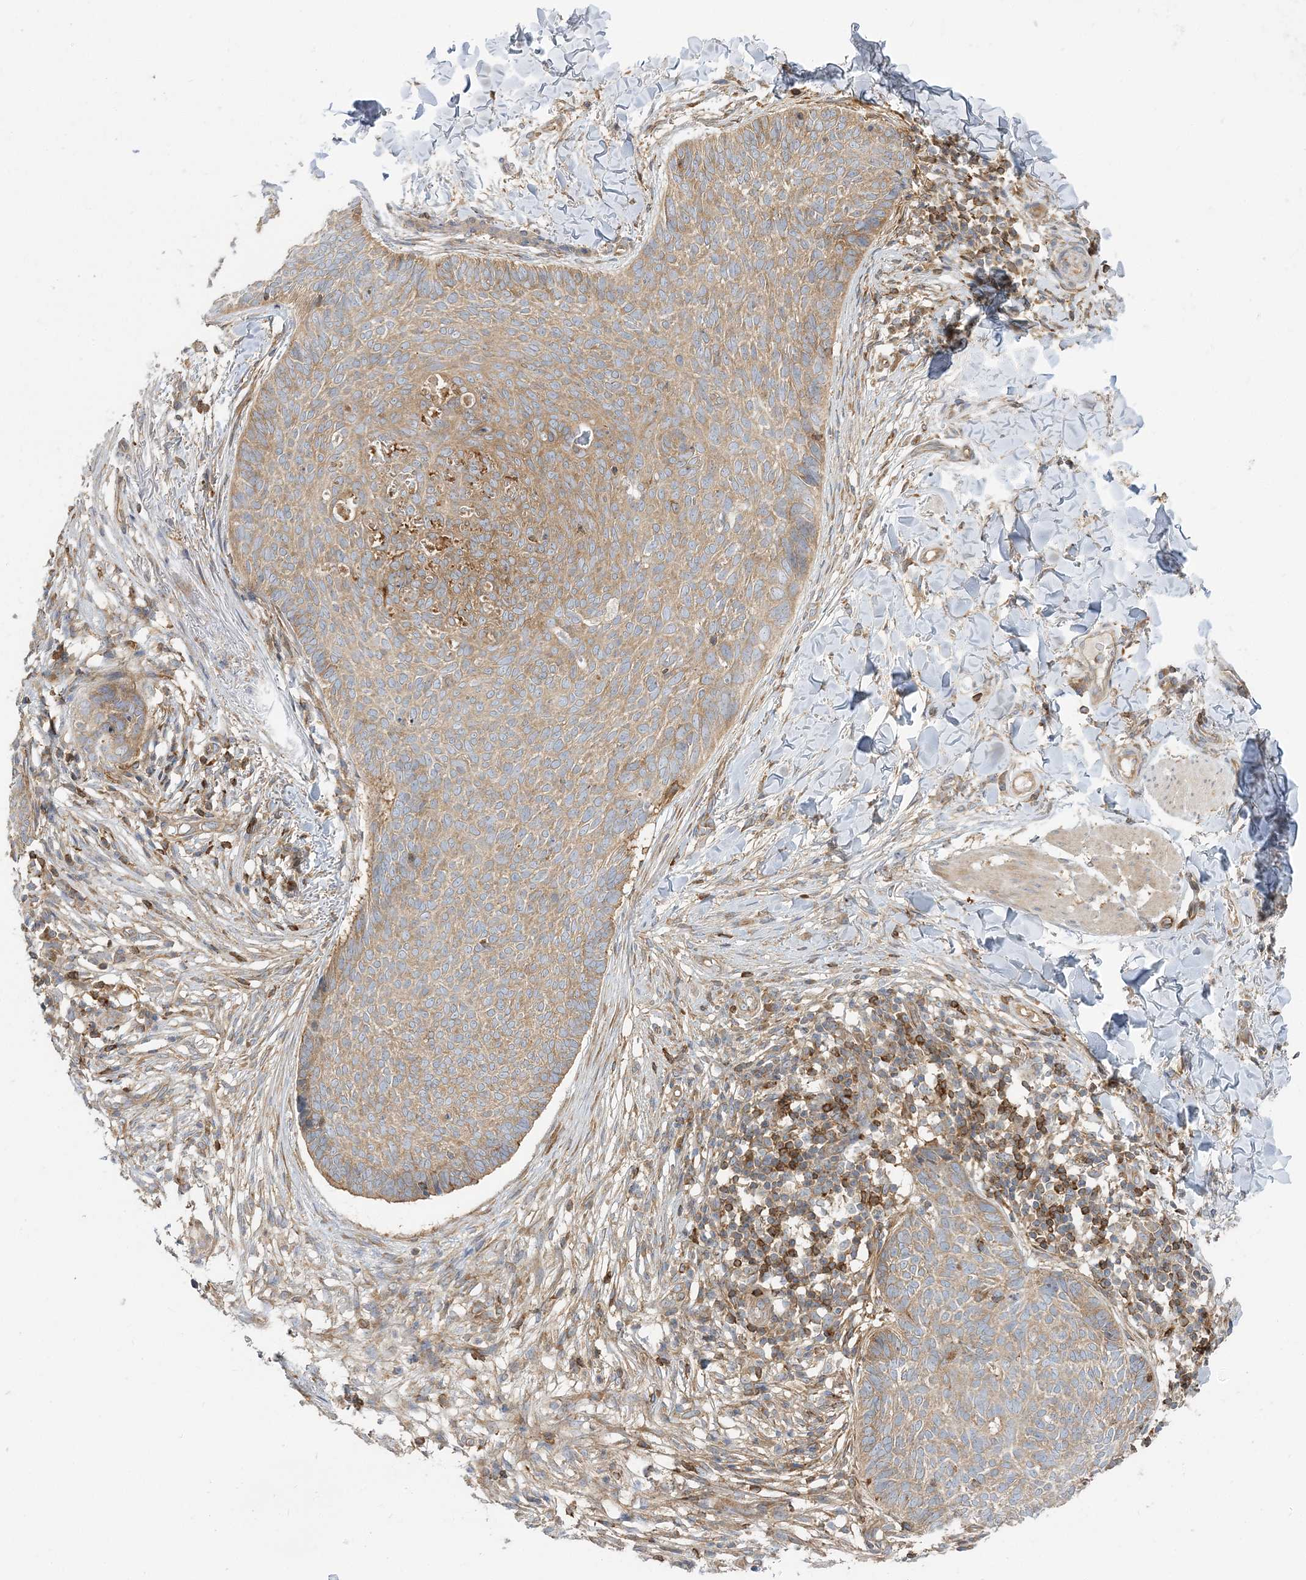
{"staining": {"intensity": "moderate", "quantity": ">75%", "location": "cytoplasmic/membranous"}, "tissue": "skin cancer", "cell_type": "Tumor cells", "image_type": "cancer", "snomed": [{"axis": "morphology", "description": "Normal tissue, NOS"}, {"axis": "morphology", "description": "Basal cell carcinoma"}, {"axis": "topography", "description": "Skin"}], "caption": "High-power microscopy captured an IHC micrograph of skin basal cell carcinoma, revealing moderate cytoplasmic/membranous positivity in about >75% of tumor cells.", "gene": "STAM", "patient": {"sex": "male", "age": 50}}